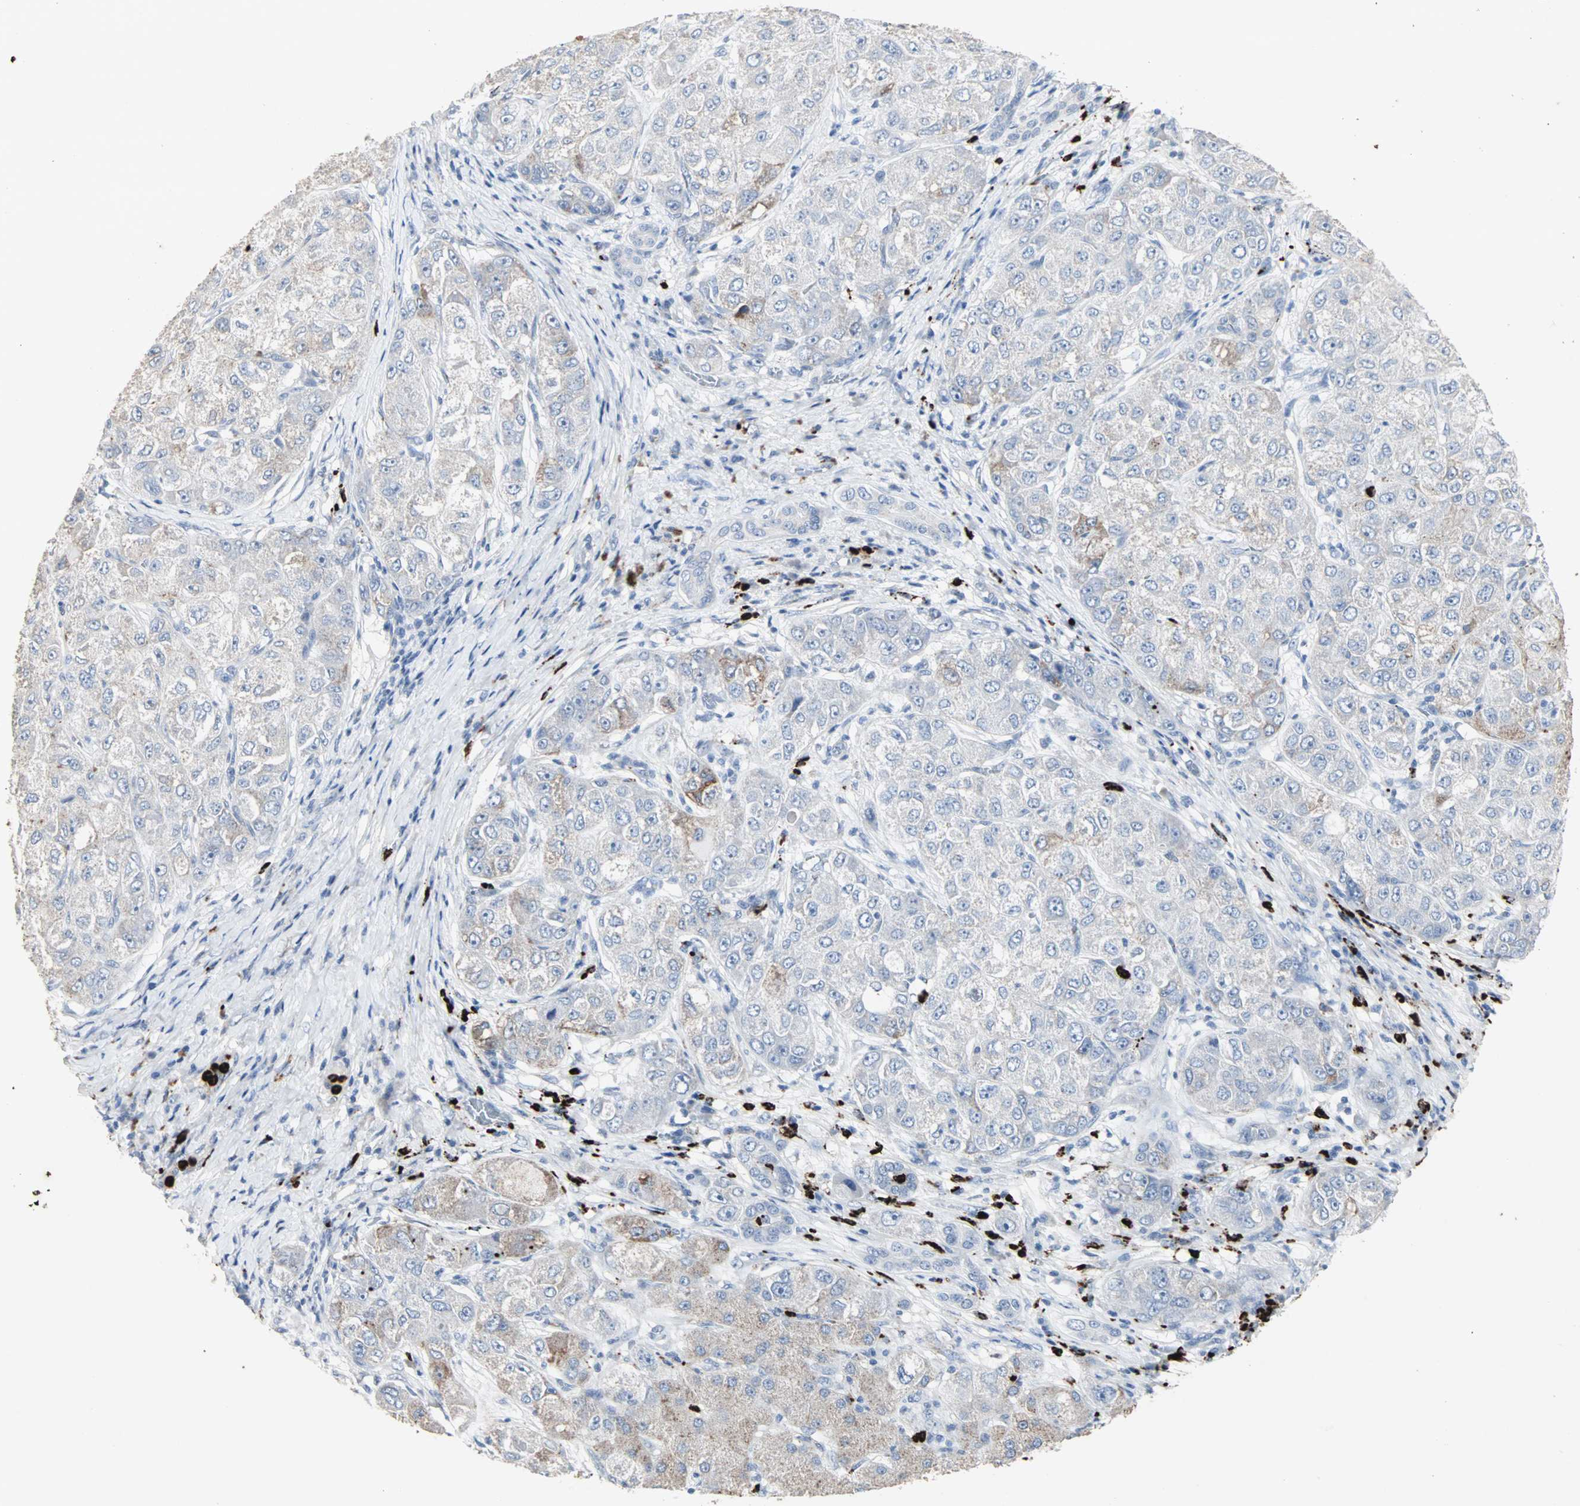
{"staining": {"intensity": "weak", "quantity": "25%-75%", "location": "cytoplasmic/membranous"}, "tissue": "liver cancer", "cell_type": "Tumor cells", "image_type": "cancer", "snomed": [{"axis": "morphology", "description": "Carcinoma, Hepatocellular, NOS"}, {"axis": "topography", "description": "Liver"}], "caption": "Immunohistochemistry of human liver hepatocellular carcinoma shows low levels of weak cytoplasmic/membranous expression in about 25%-75% of tumor cells.", "gene": "CEACAM6", "patient": {"sex": "male", "age": 80}}